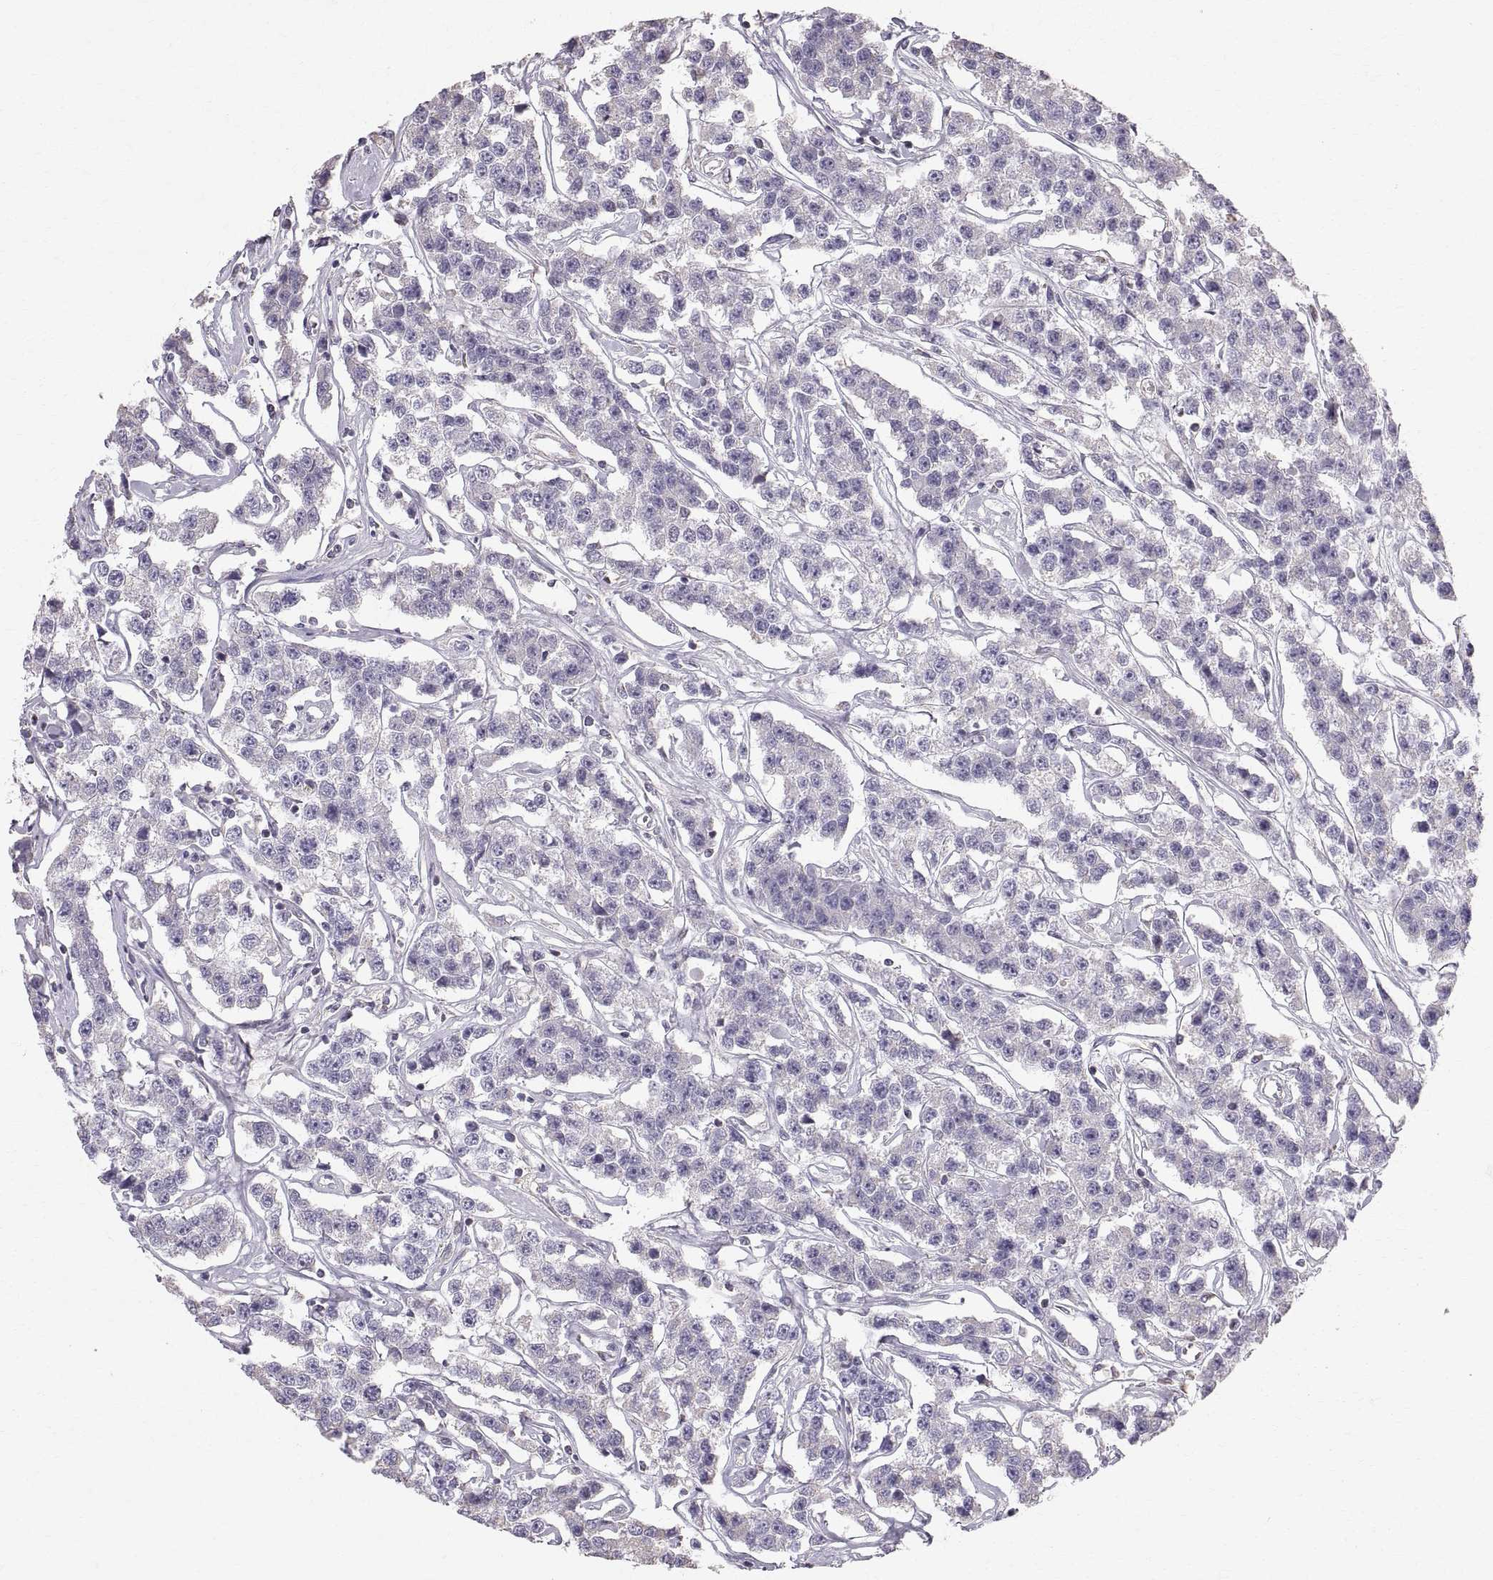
{"staining": {"intensity": "negative", "quantity": "none", "location": "none"}, "tissue": "testis cancer", "cell_type": "Tumor cells", "image_type": "cancer", "snomed": [{"axis": "morphology", "description": "Seminoma, NOS"}, {"axis": "topography", "description": "Testis"}], "caption": "Testis cancer (seminoma) was stained to show a protein in brown. There is no significant positivity in tumor cells.", "gene": "STMND1", "patient": {"sex": "male", "age": 59}}